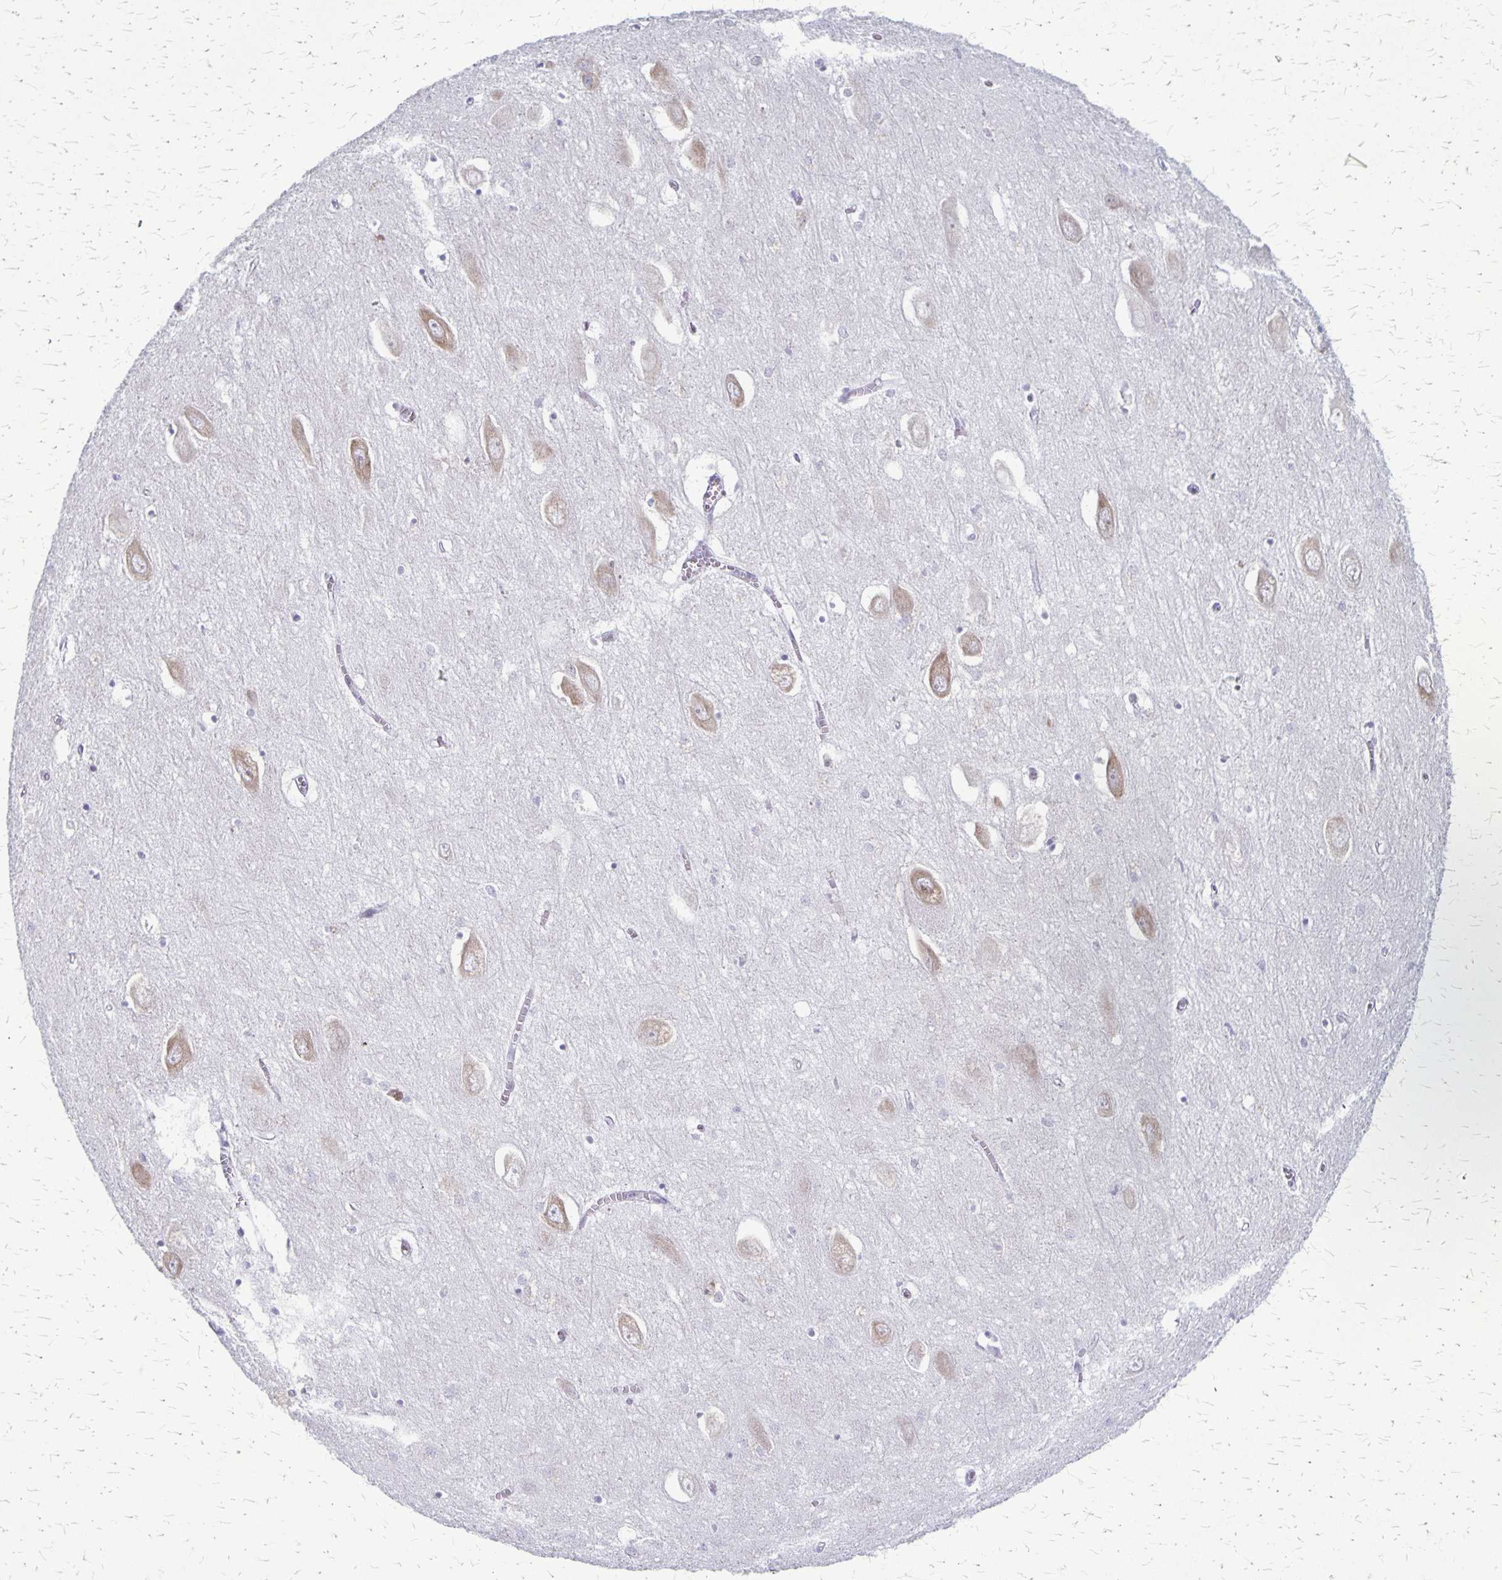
{"staining": {"intensity": "negative", "quantity": "none", "location": "none"}, "tissue": "hippocampus", "cell_type": "Glial cells", "image_type": "normal", "snomed": [{"axis": "morphology", "description": "Normal tissue, NOS"}, {"axis": "topography", "description": "Hippocampus"}], "caption": "IHC histopathology image of normal human hippocampus stained for a protein (brown), which reveals no expression in glial cells.", "gene": "PLXNB3", "patient": {"sex": "female", "age": 64}}